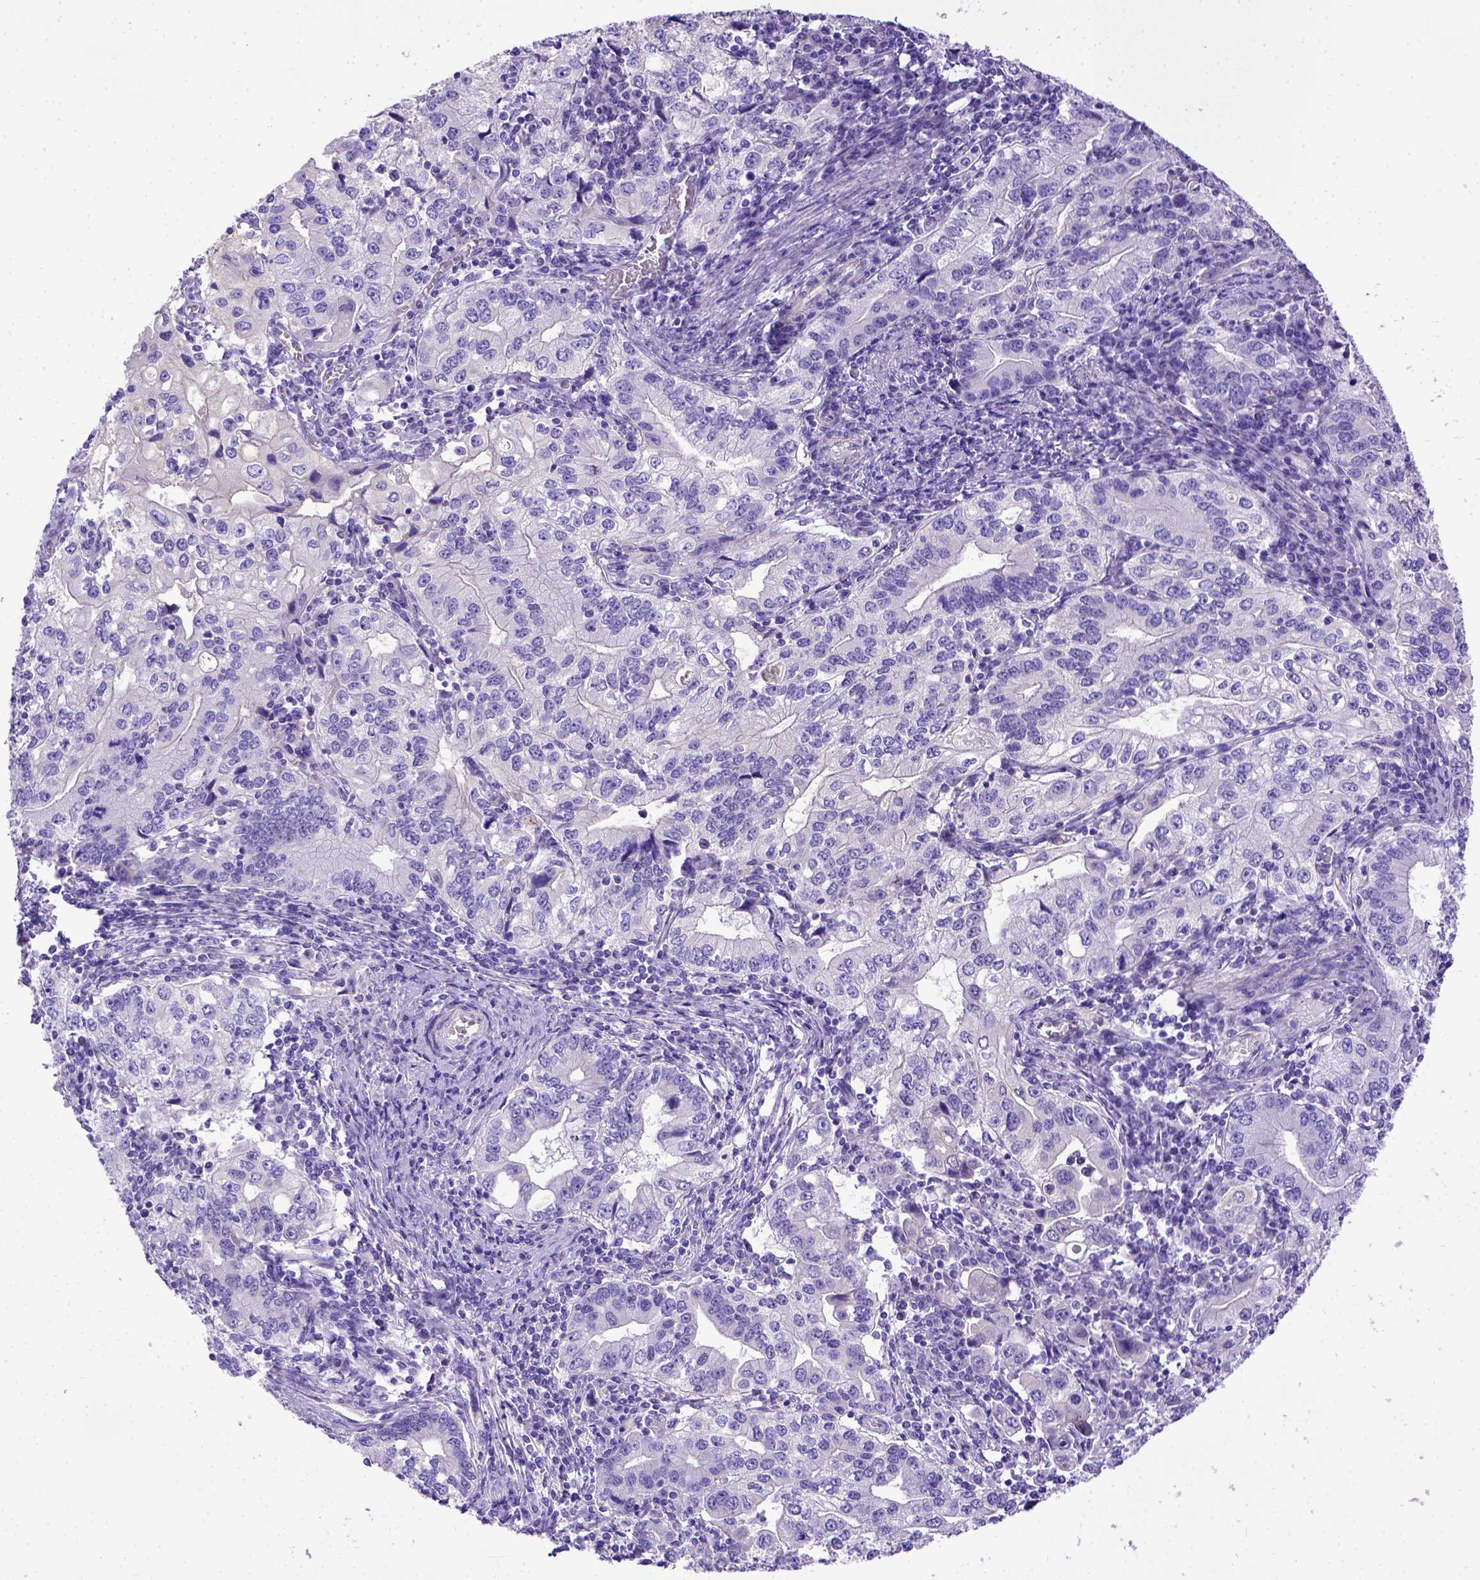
{"staining": {"intensity": "negative", "quantity": "none", "location": "none"}, "tissue": "stomach cancer", "cell_type": "Tumor cells", "image_type": "cancer", "snomed": [{"axis": "morphology", "description": "Adenocarcinoma, NOS"}, {"axis": "topography", "description": "Stomach, lower"}], "caption": "DAB immunohistochemical staining of human adenocarcinoma (stomach) exhibits no significant positivity in tumor cells. The staining was performed using DAB (3,3'-diaminobenzidine) to visualize the protein expression in brown, while the nuclei were stained in blue with hematoxylin (Magnification: 20x).", "gene": "LRRC18", "patient": {"sex": "female", "age": 72}}